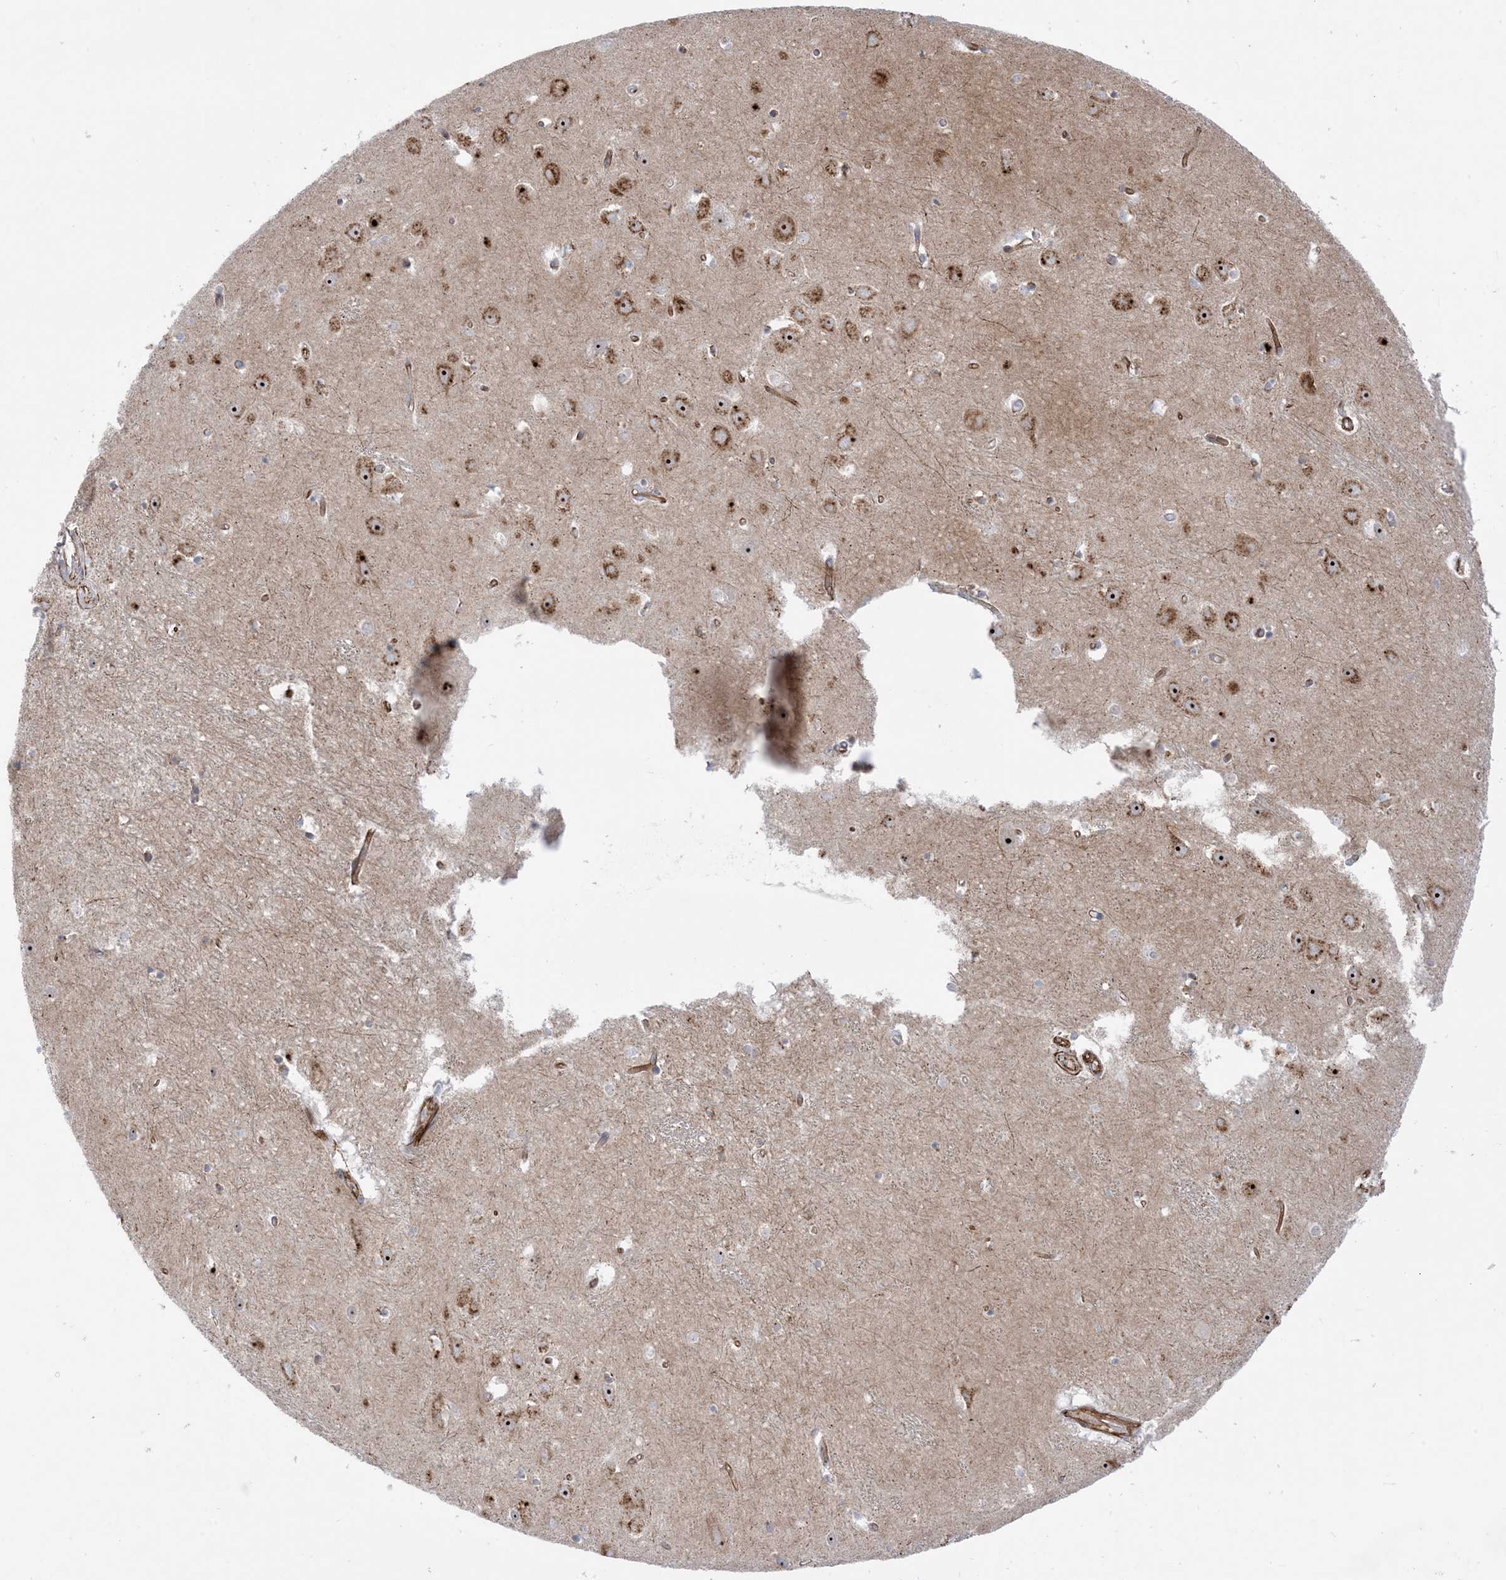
{"staining": {"intensity": "weak", "quantity": "<25%", "location": "cytoplasmic/membranous"}, "tissue": "hippocampus", "cell_type": "Glial cells", "image_type": "normal", "snomed": [{"axis": "morphology", "description": "Normal tissue, NOS"}, {"axis": "topography", "description": "Hippocampus"}], "caption": "High power microscopy photomicrograph of an immunohistochemistry histopathology image of normal hippocampus, revealing no significant staining in glial cells.", "gene": "MARS2", "patient": {"sex": "female", "age": 64}}